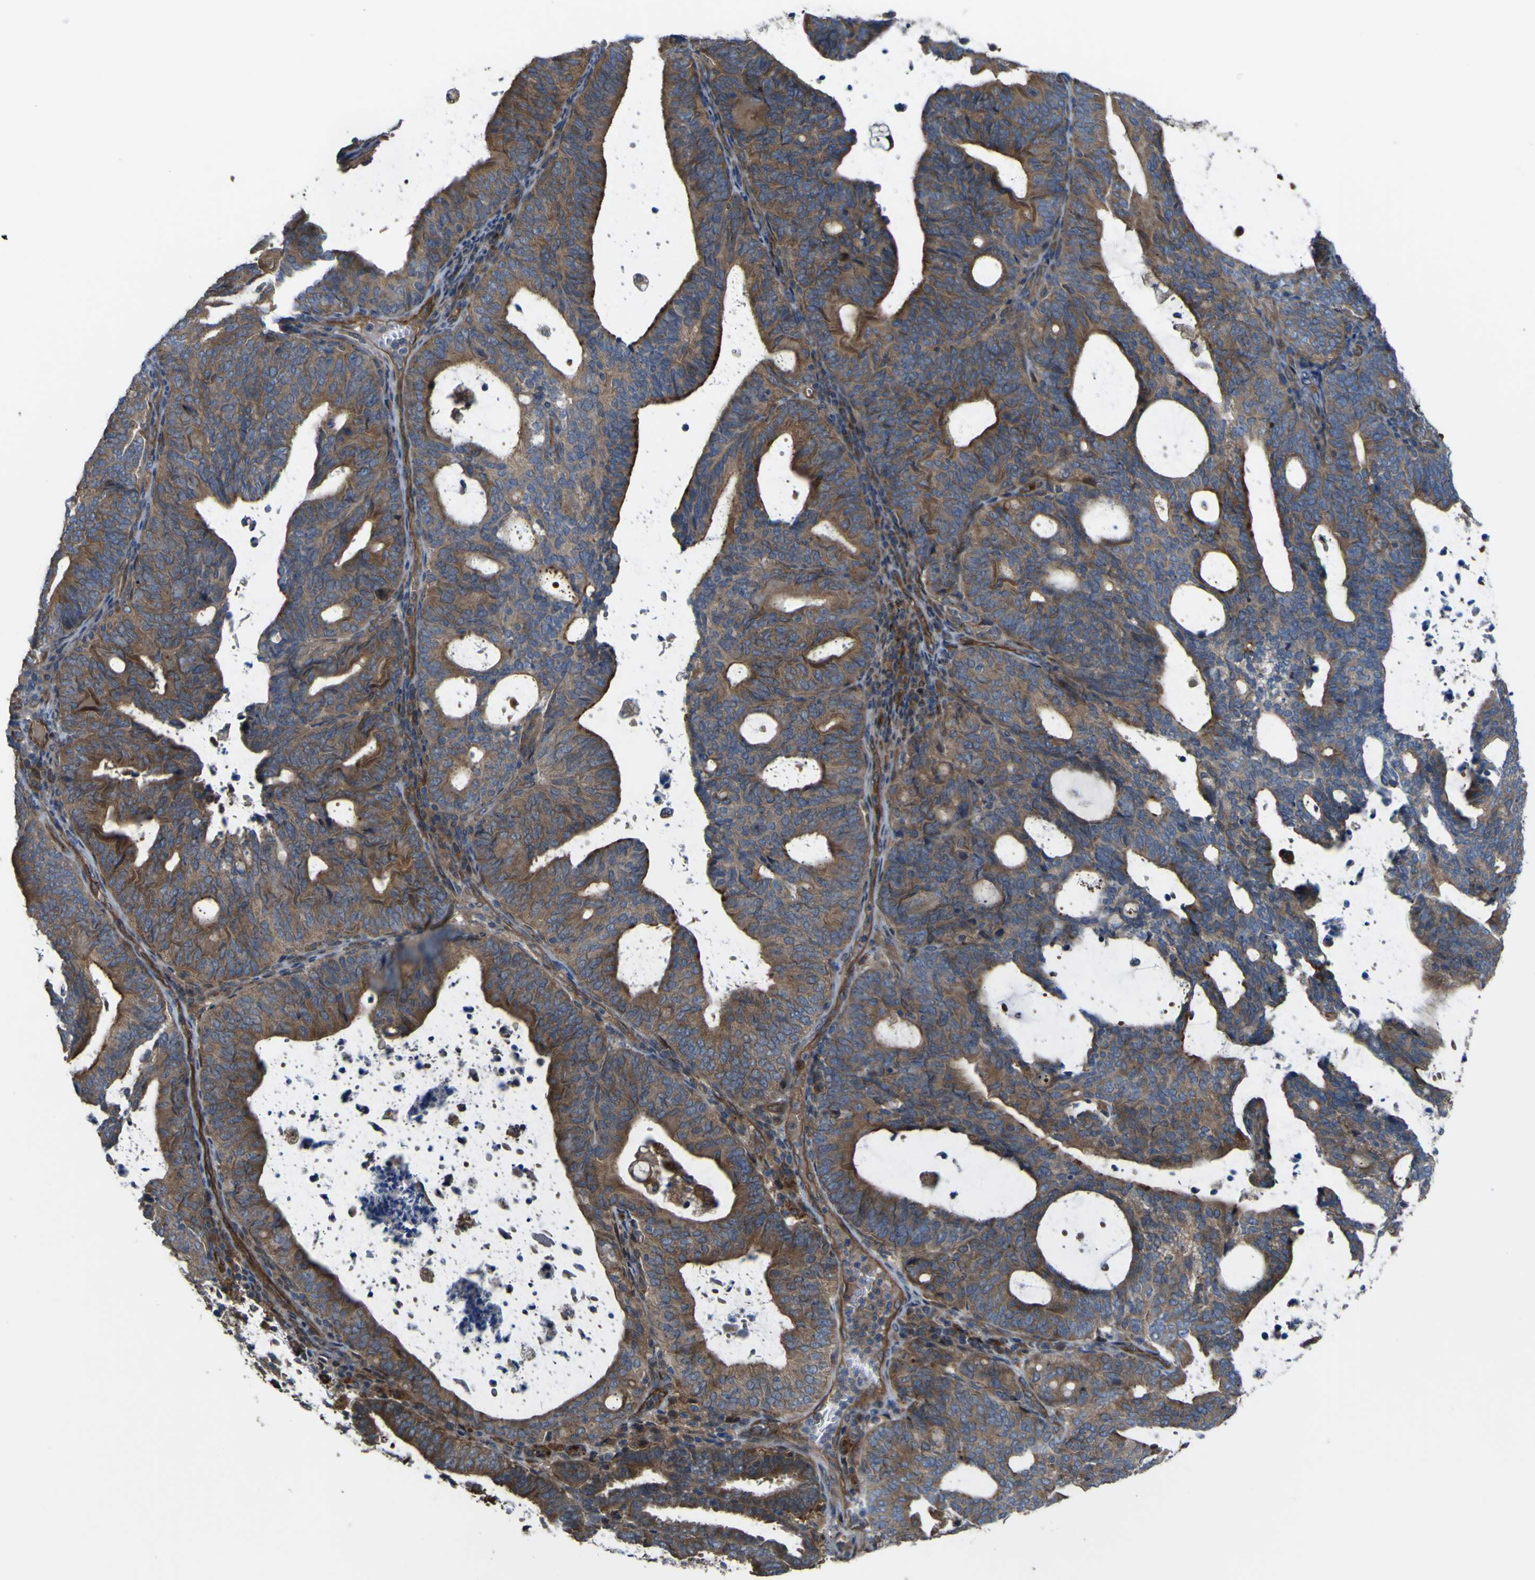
{"staining": {"intensity": "moderate", "quantity": ">75%", "location": "cytoplasmic/membranous"}, "tissue": "endometrial cancer", "cell_type": "Tumor cells", "image_type": "cancer", "snomed": [{"axis": "morphology", "description": "Adenocarcinoma, NOS"}, {"axis": "topography", "description": "Uterus"}], "caption": "The micrograph reveals staining of endometrial cancer, revealing moderate cytoplasmic/membranous protein positivity (brown color) within tumor cells.", "gene": "FBXO30", "patient": {"sex": "female", "age": 83}}